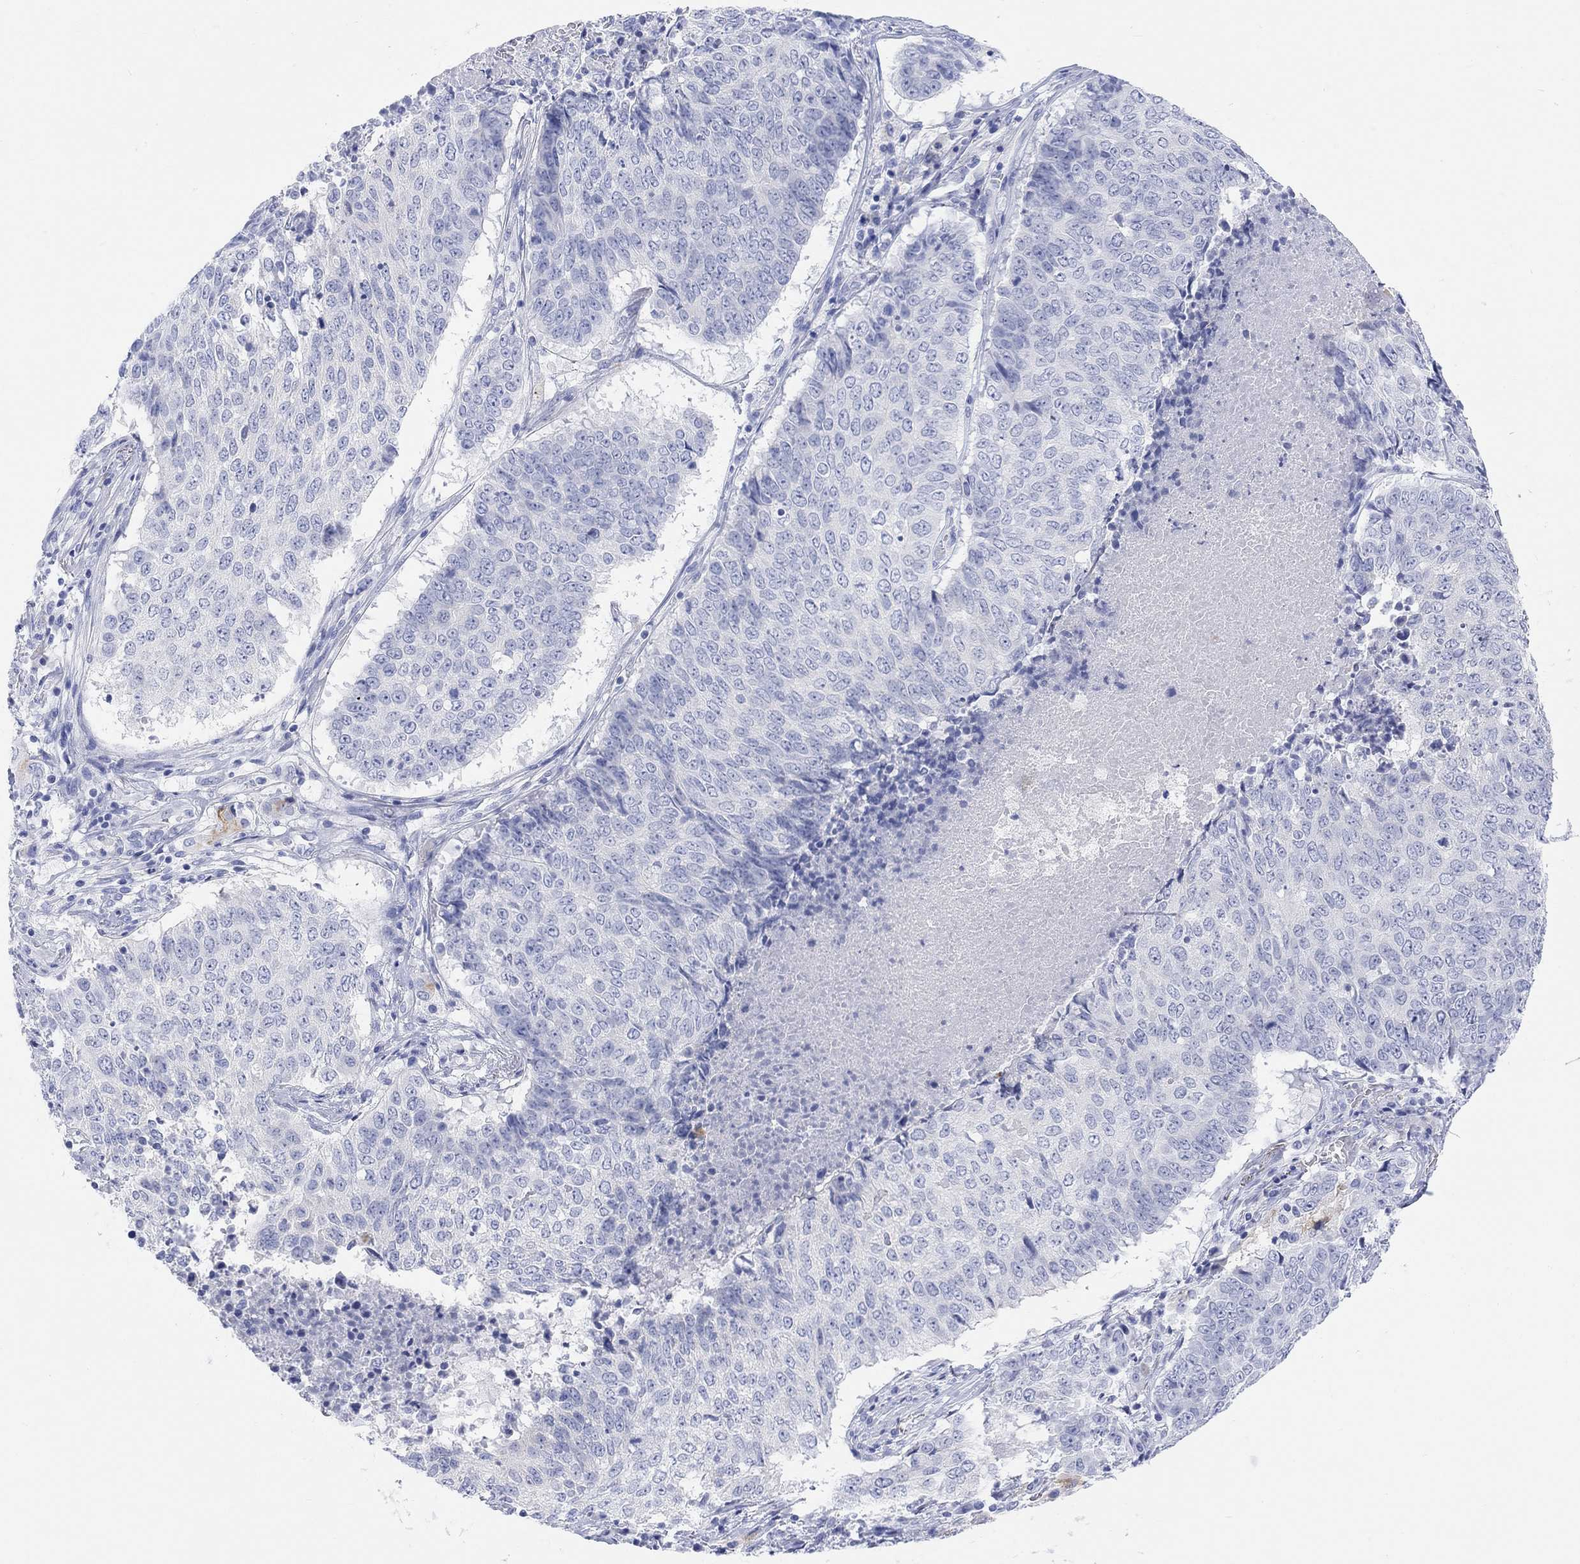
{"staining": {"intensity": "negative", "quantity": "none", "location": "none"}, "tissue": "lung cancer", "cell_type": "Tumor cells", "image_type": "cancer", "snomed": [{"axis": "morphology", "description": "Squamous cell carcinoma, NOS"}, {"axis": "topography", "description": "Lung"}], "caption": "Immunohistochemistry (IHC) of human lung cancer (squamous cell carcinoma) reveals no positivity in tumor cells.", "gene": "XIRP2", "patient": {"sex": "male", "age": 64}}